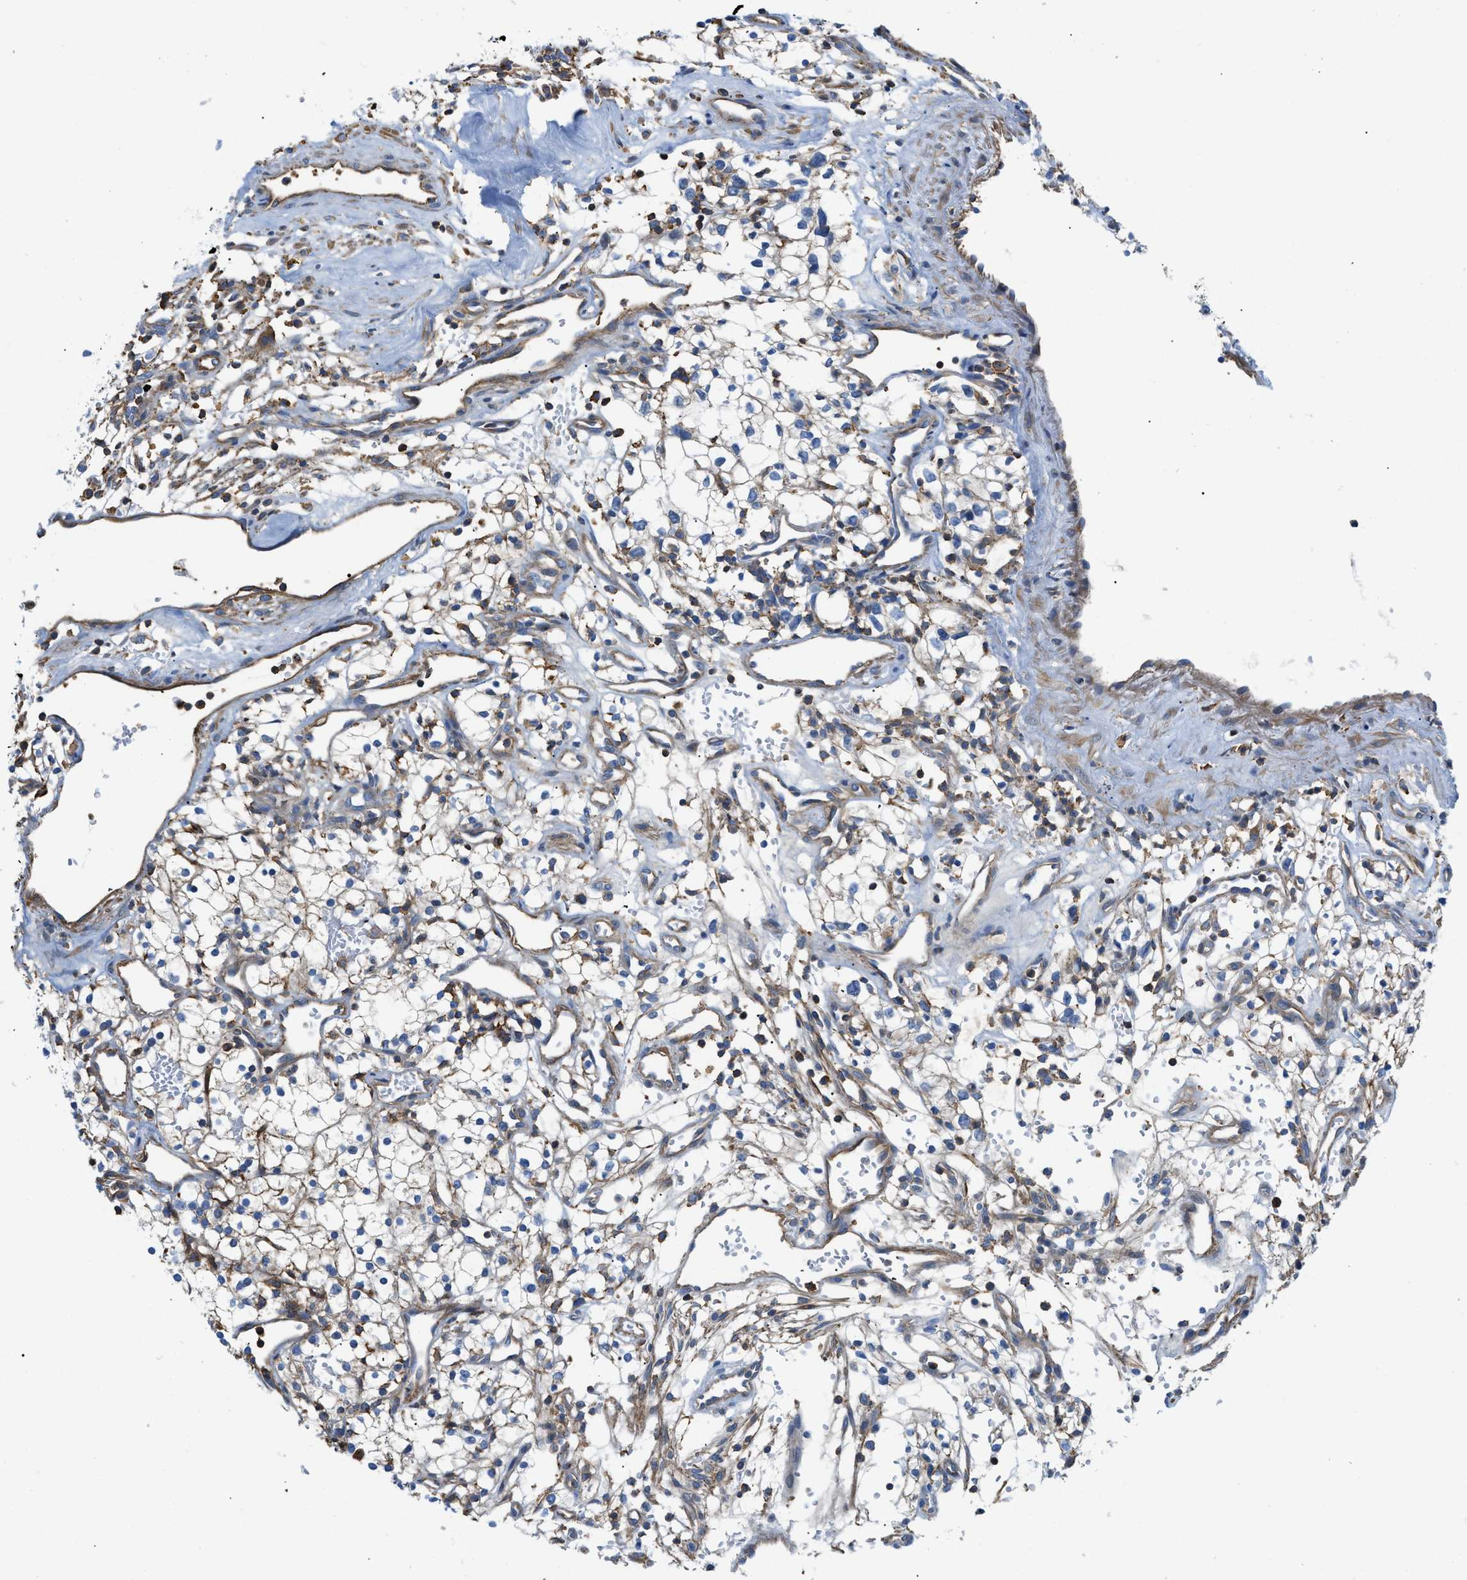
{"staining": {"intensity": "moderate", "quantity": "<25%", "location": "cytoplasmic/membranous"}, "tissue": "renal cancer", "cell_type": "Tumor cells", "image_type": "cancer", "snomed": [{"axis": "morphology", "description": "Adenocarcinoma, NOS"}, {"axis": "topography", "description": "Kidney"}], "caption": "There is low levels of moderate cytoplasmic/membranous expression in tumor cells of renal cancer, as demonstrated by immunohistochemical staining (brown color).", "gene": "ATP6V0D1", "patient": {"sex": "male", "age": 59}}